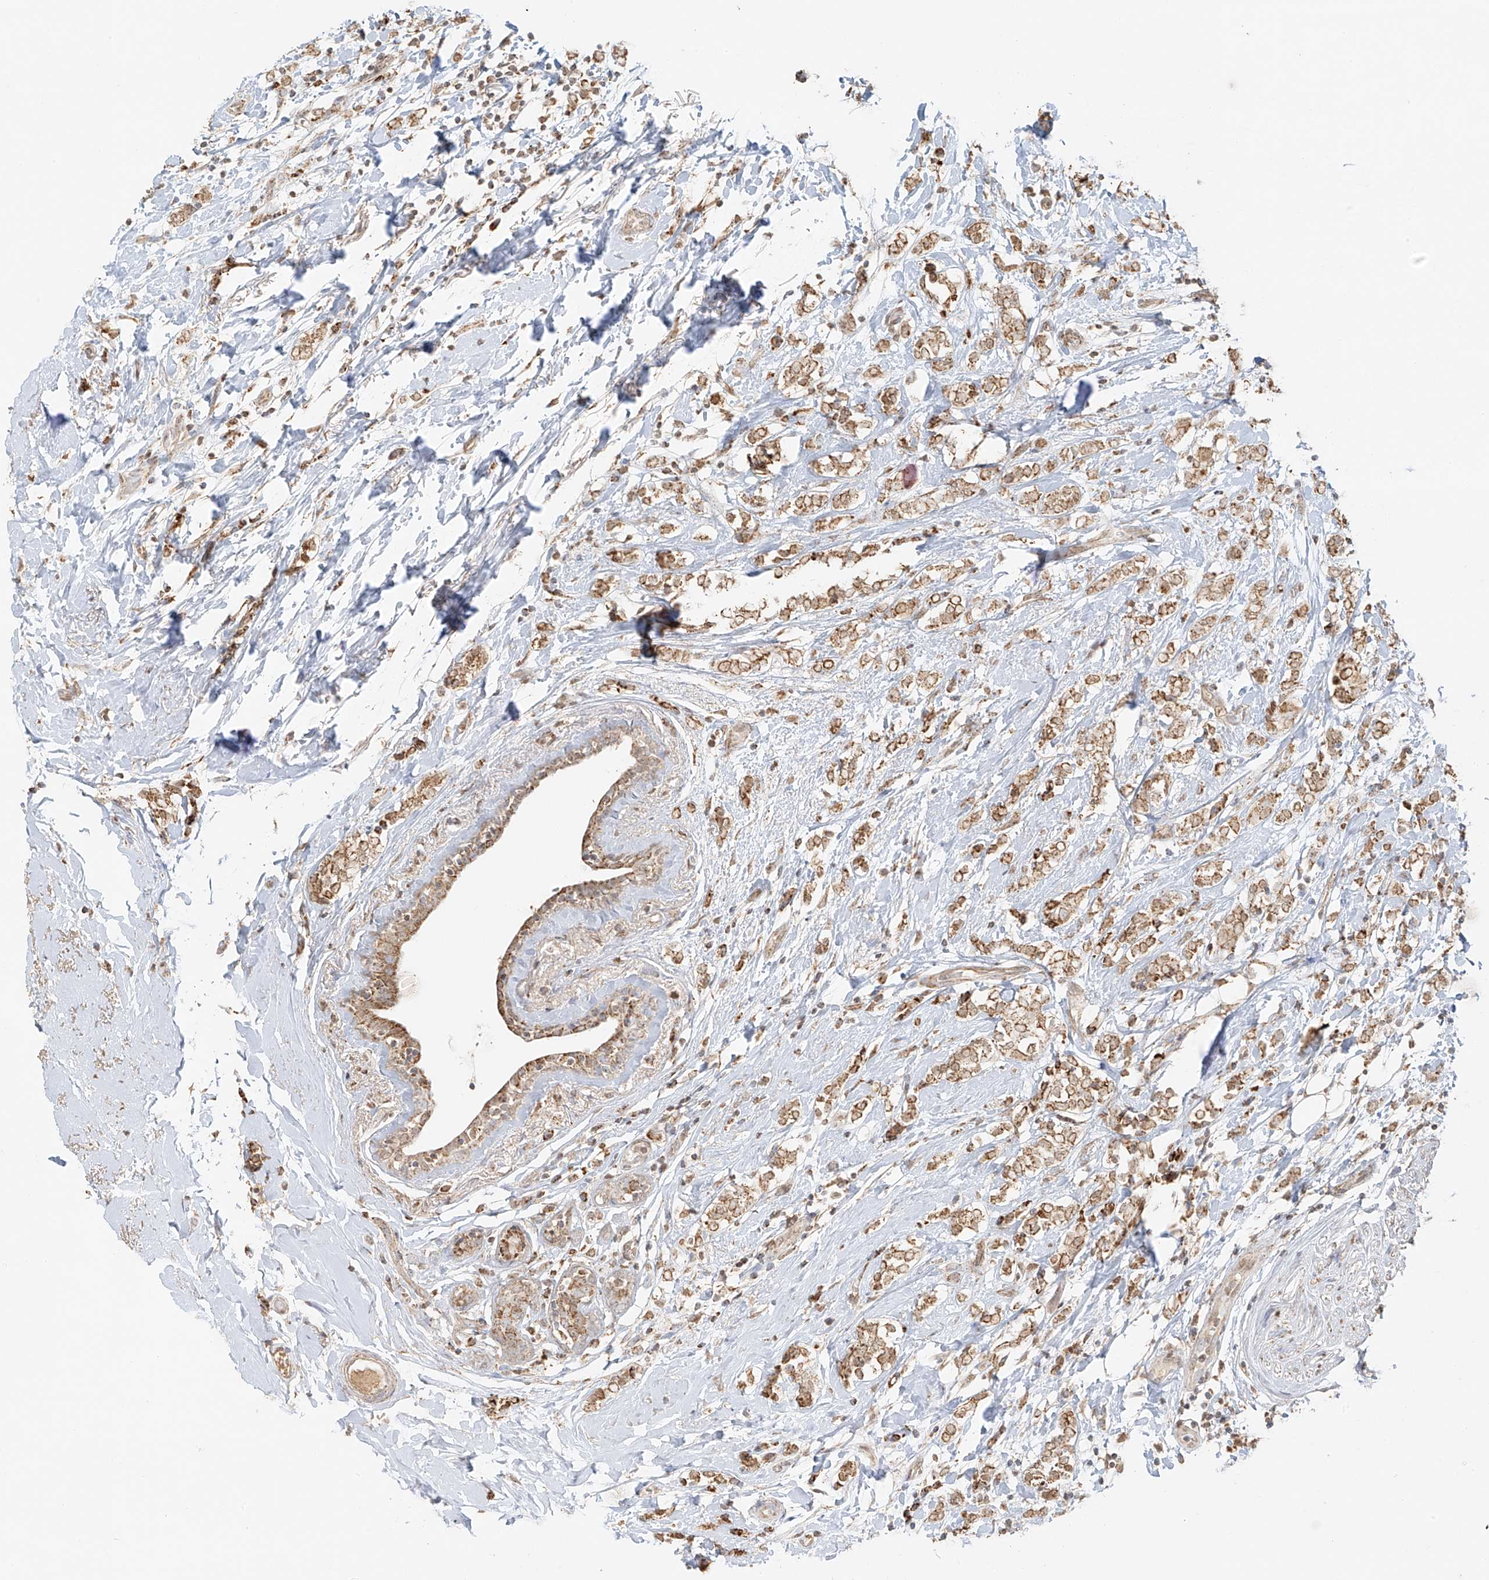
{"staining": {"intensity": "moderate", "quantity": ">75%", "location": "cytoplasmic/membranous"}, "tissue": "breast cancer", "cell_type": "Tumor cells", "image_type": "cancer", "snomed": [{"axis": "morphology", "description": "Normal tissue, NOS"}, {"axis": "morphology", "description": "Lobular carcinoma"}, {"axis": "topography", "description": "Breast"}], "caption": "A brown stain labels moderate cytoplasmic/membranous positivity of a protein in breast lobular carcinoma tumor cells. (DAB (3,3'-diaminobenzidine) IHC with brightfield microscopy, high magnification).", "gene": "MIPEP", "patient": {"sex": "female", "age": 47}}